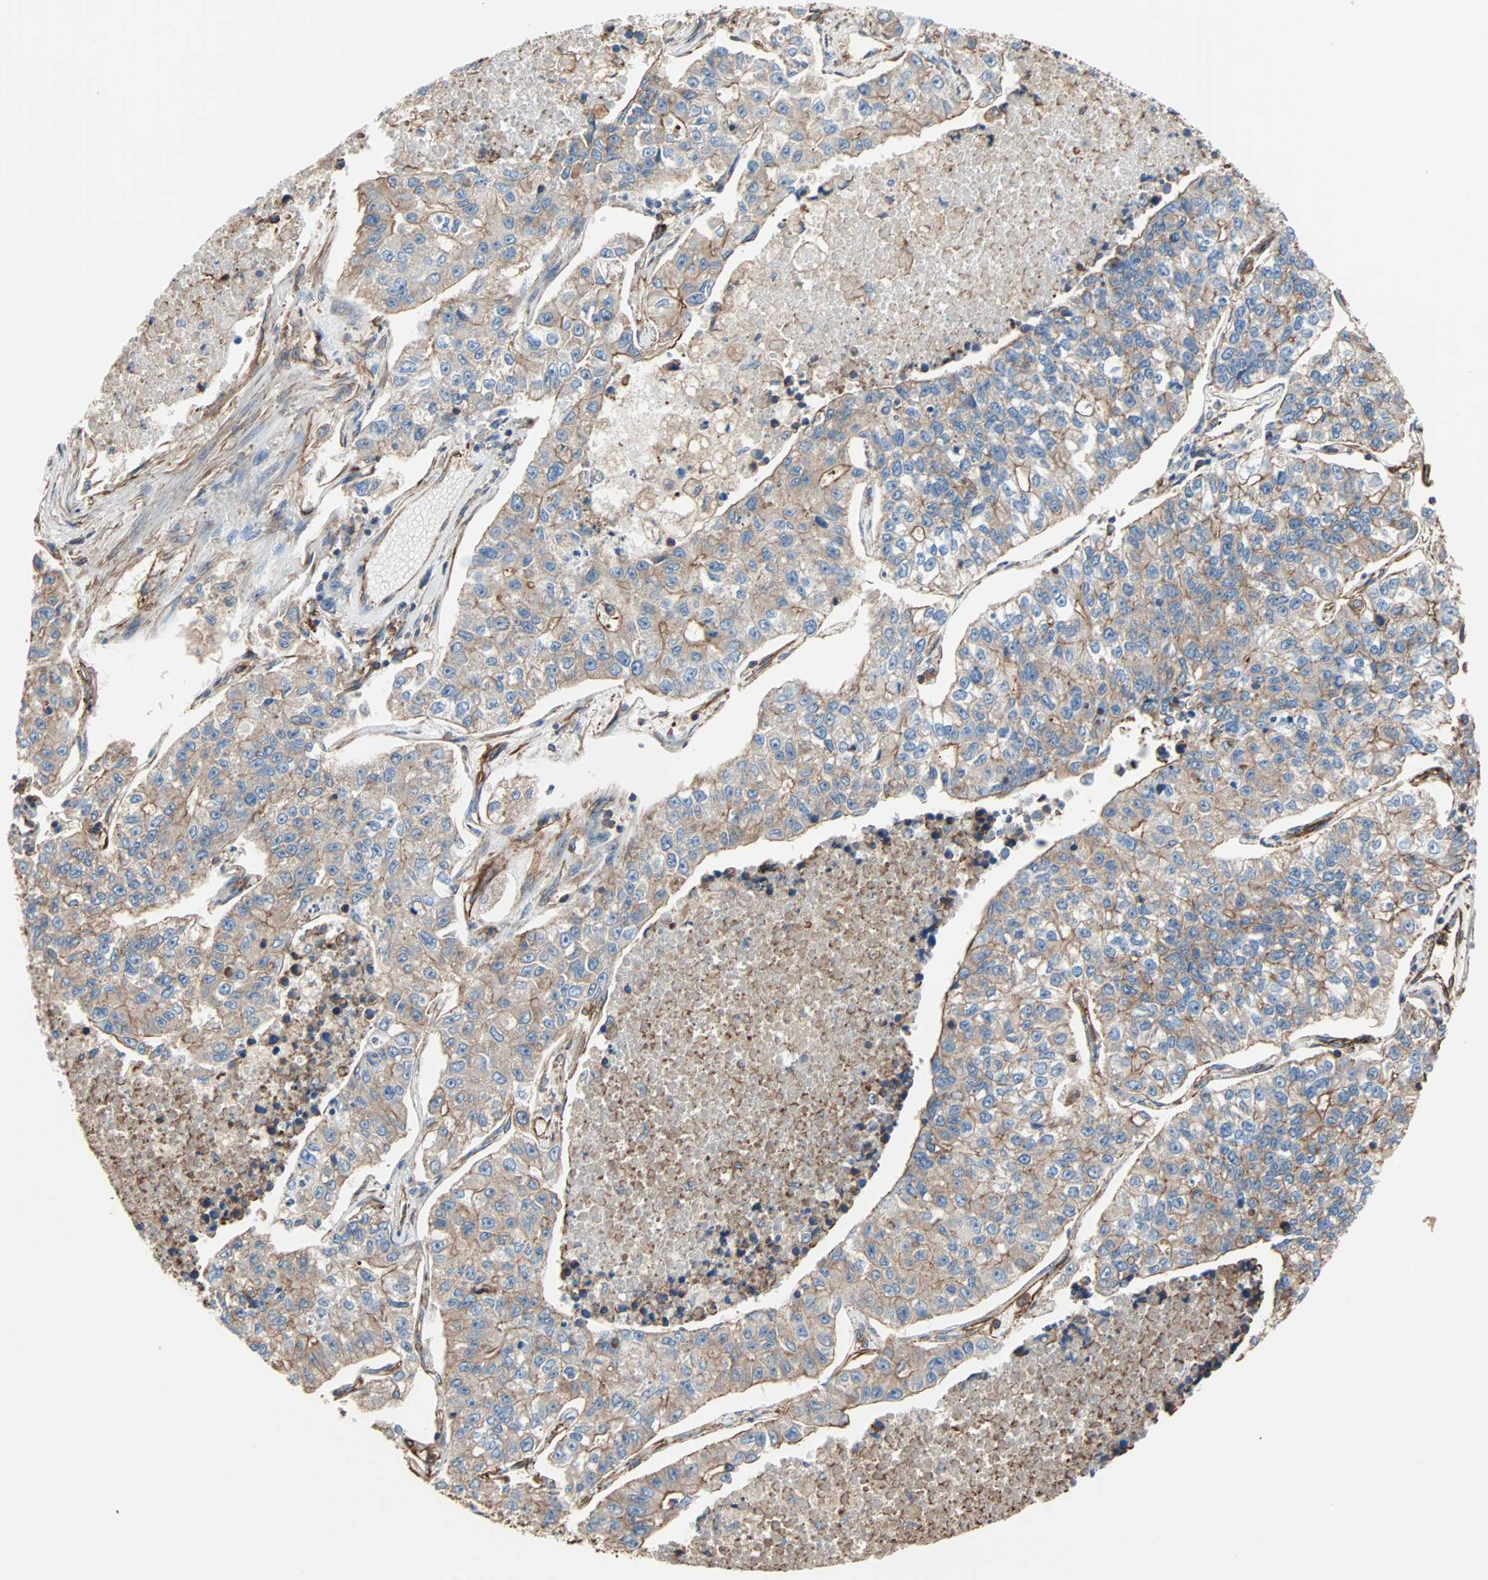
{"staining": {"intensity": "weak", "quantity": ">75%", "location": "cytoplasmic/membranous"}, "tissue": "lung cancer", "cell_type": "Tumor cells", "image_type": "cancer", "snomed": [{"axis": "morphology", "description": "Adenocarcinoma, NOS"}, {"axis": "topography", "description": "Lung"}], "caption": "Human lung adenocarcinoma stained with a protein marker displays weak staining in tumor cells.", "gene": "GALNT10", "patient": {"sex": "male", "age": 49}}